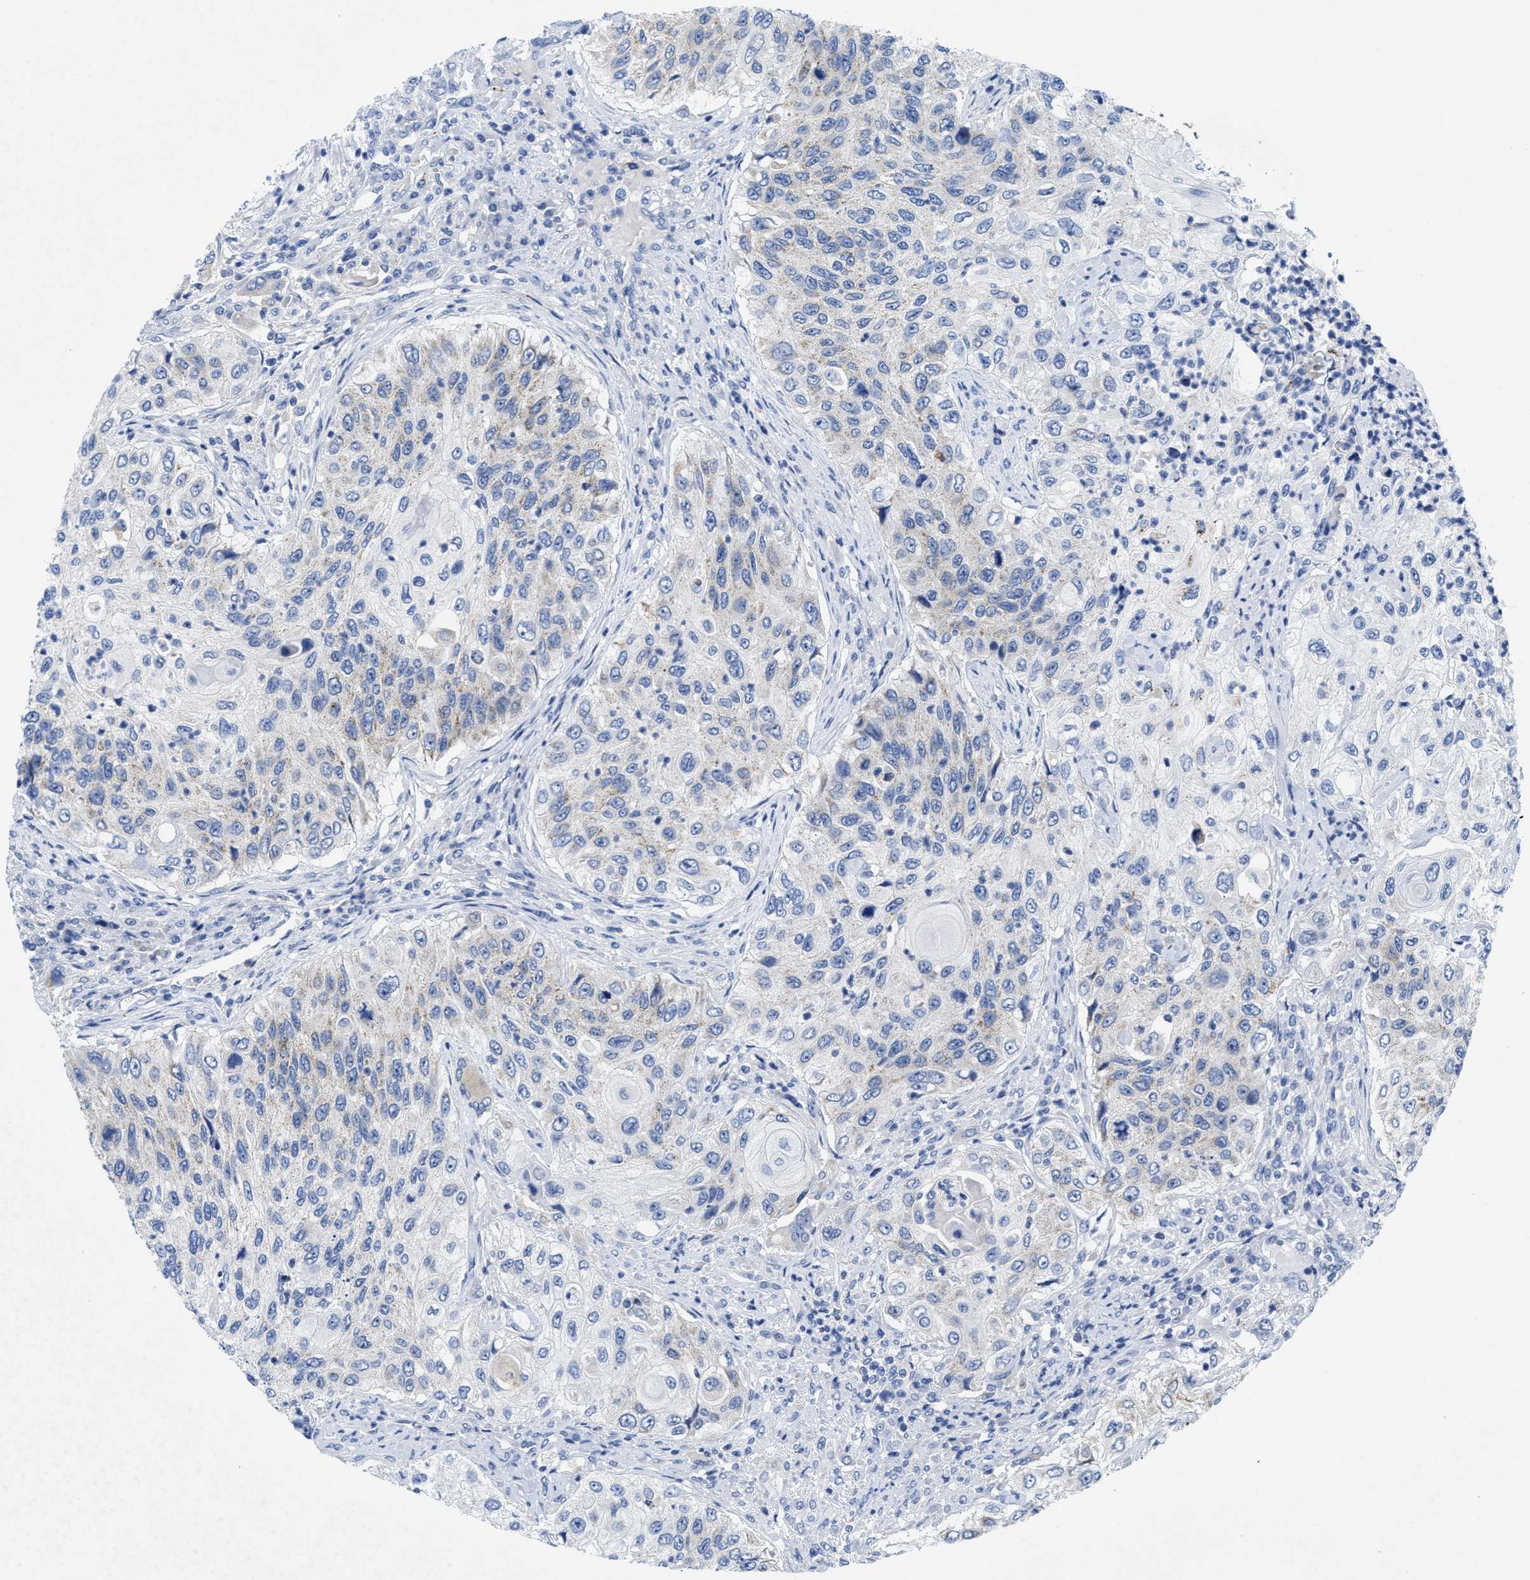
{"staining": {"intensity": "negative", "quantity": "none", "location": "none"}, "tissue": "urothelial cancer", "cell_type": "Tumor cells", "image_type": "cancer", "snomed": [{"axis": "morphology", "description": "Urothelial carcinoma, High grade"}, {"axis": "topography", "description": "Urinary bladder"}], "caption": "A high-resolution micrograph shows IHC staining of high-grade urothelial carcinoma, which displays no significant positivity in tumor cells. (DAB immunohistochemistry (IHC) with hematoxylin counter stain).", "gene": "TBRG4", "patient": {"sex": "female", "age": 60}}